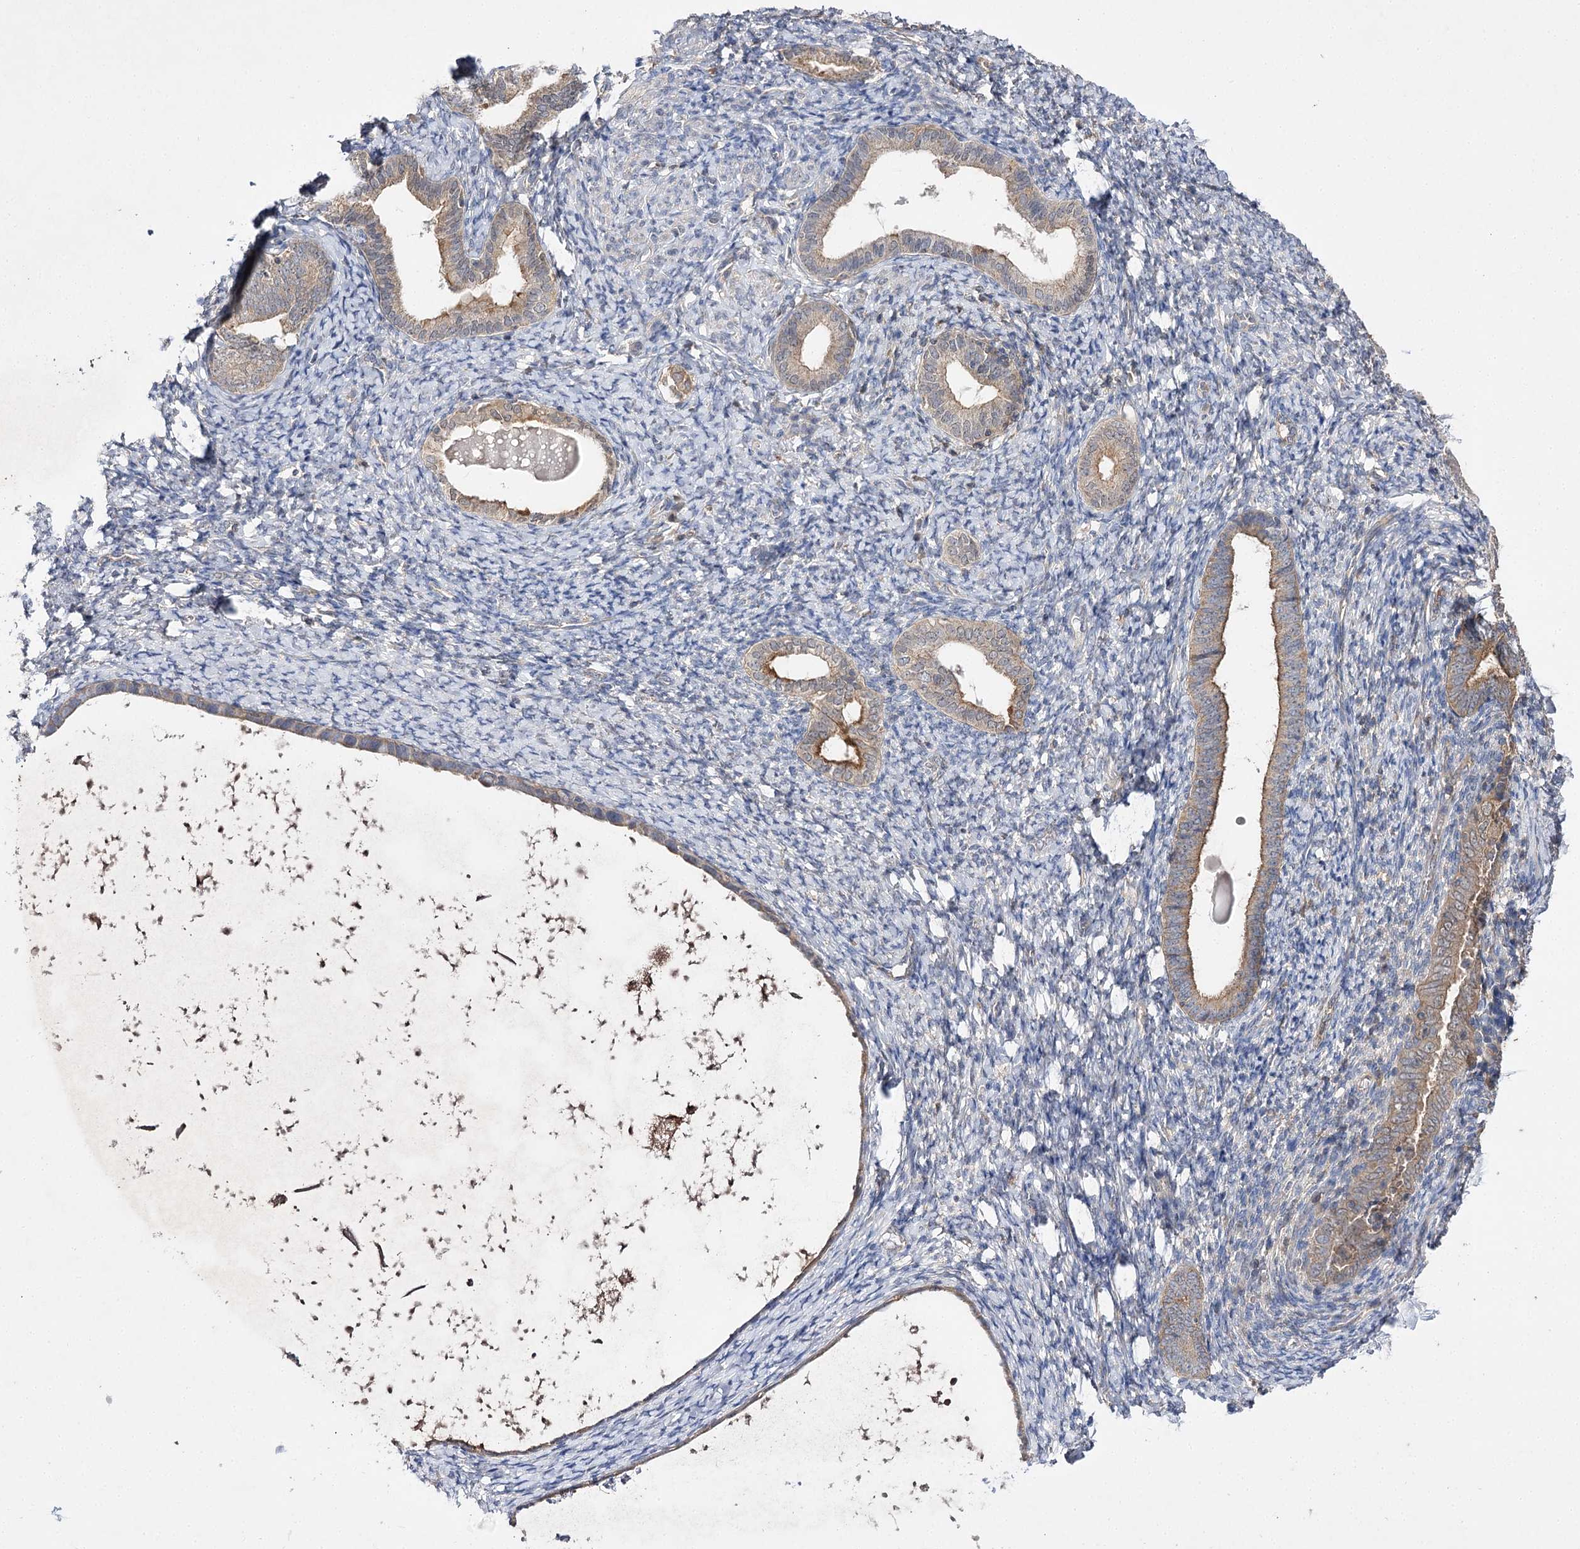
{"staining": {"intensity": "negative", "quantity": "none", "location": "none"}, "tissue": "endometrium", "cell_type": "Cells in endometrial stroma", "image_type": "normal", "snomed": [{"axis": "morphology", "description": "Normal tissue, NOS"}, {"axis": "topography", "description": "Endometrium"}], "caption": "Image shows no significant protein expression in cells in endometrial stroma of unremarkable endometrium. The staining was performed using DAB (3,3'-diaminobenzidine) to visualize the protein expression in brown, while the nuclei were stained in blue with hematoxylin (Magnification: 20x).", "gene": "BCR", "patient": {"sex": "female", "age": 72}}